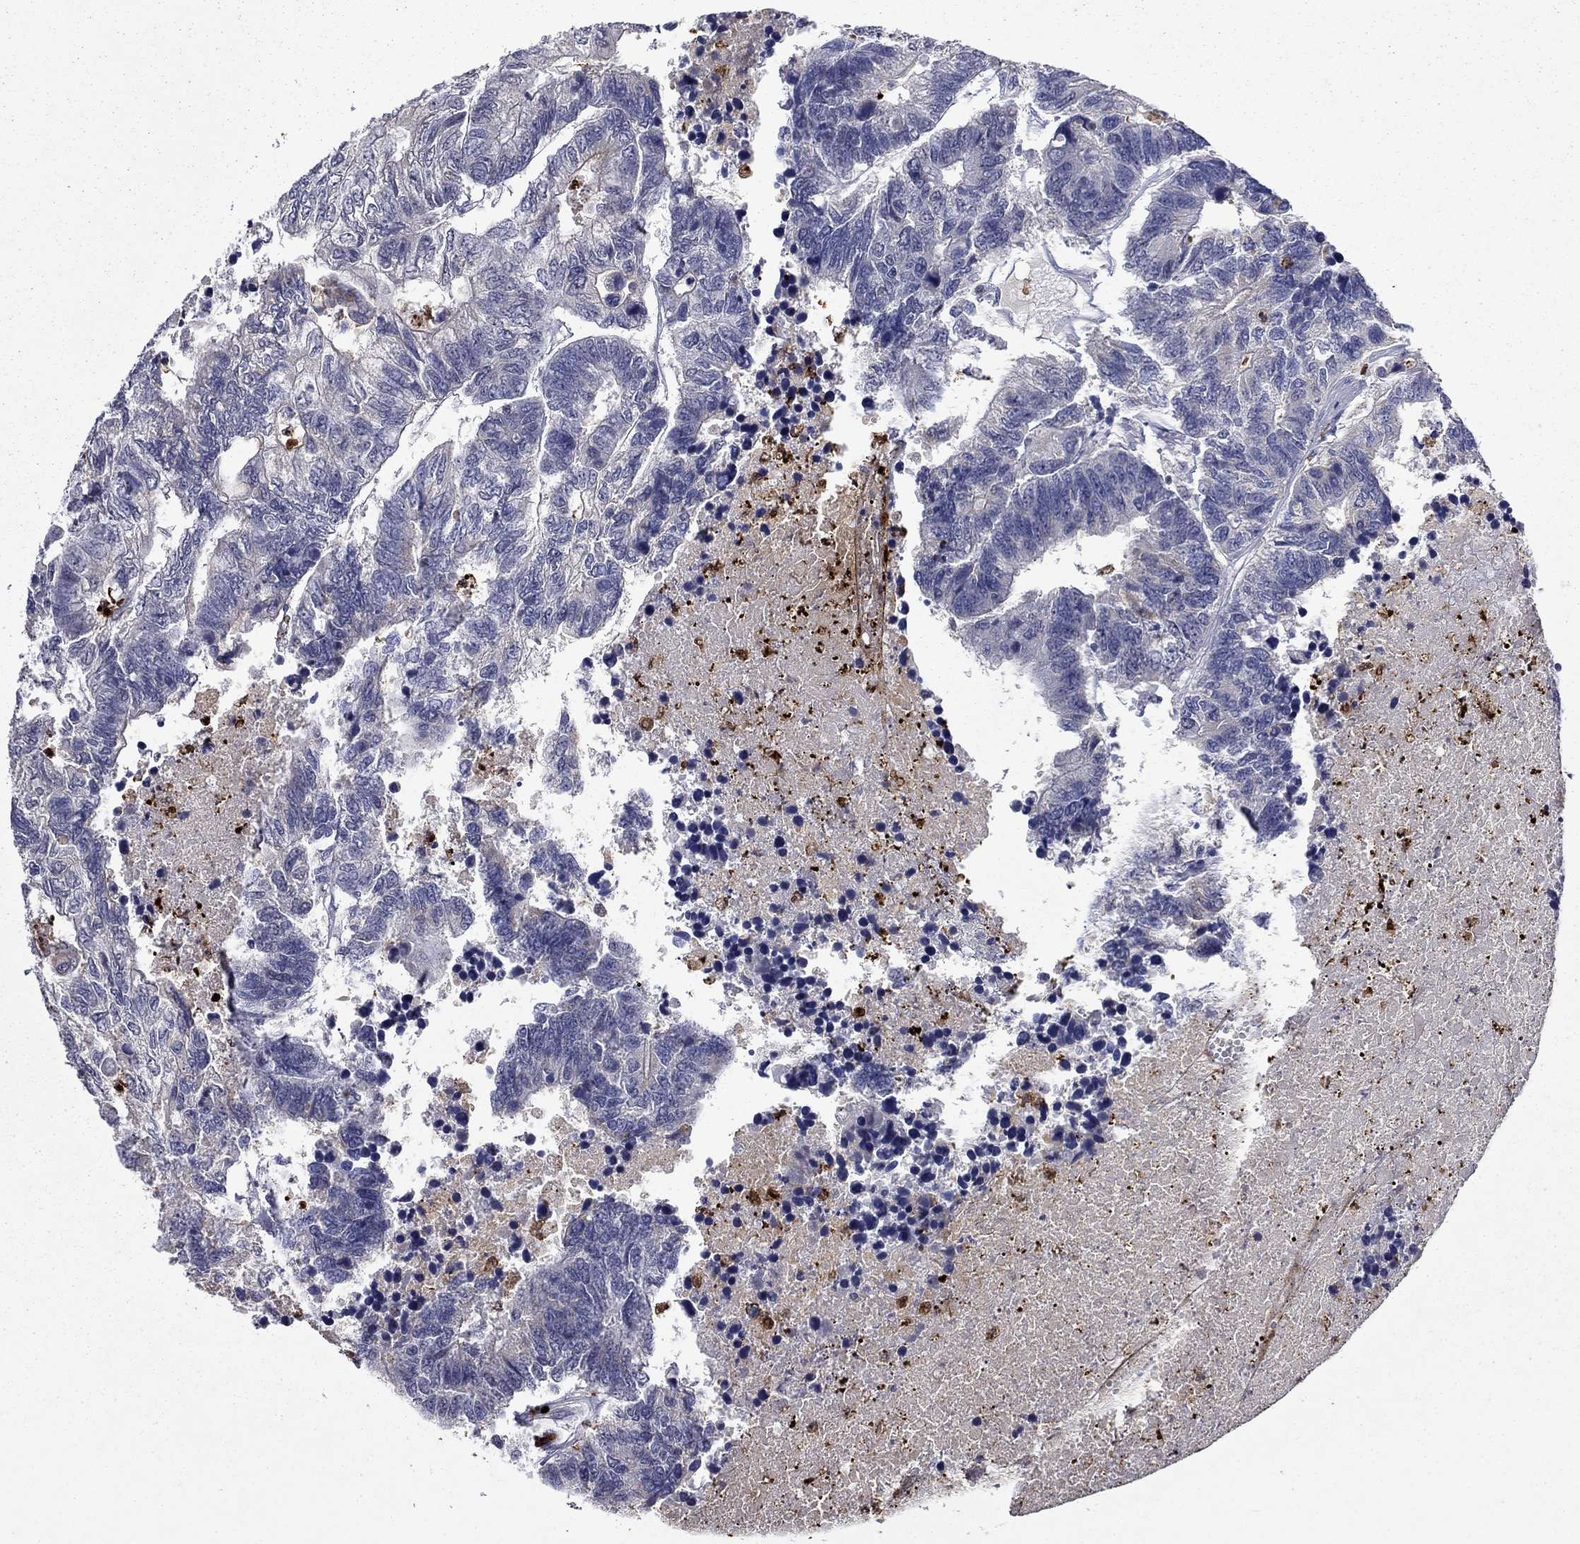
{"staining": {"intensity": "negative", "quantity": "none", "location": "none"}, "tissue": "colorectal cancer", "cell_type": "Tumor cells", "image_type": "cancer", "snomed": [{"axis": "morphology", "description": "Adenocarcinoma, NOS"}, {"axis": "topography", "description": "Colon"}], "caption": "Colorectal adenocarcinoma was stained to show a protein in brown. There is no significant staining in tumor cells.", "gene": "IRF5", "patient": {"sex": "female", "age": 48}}